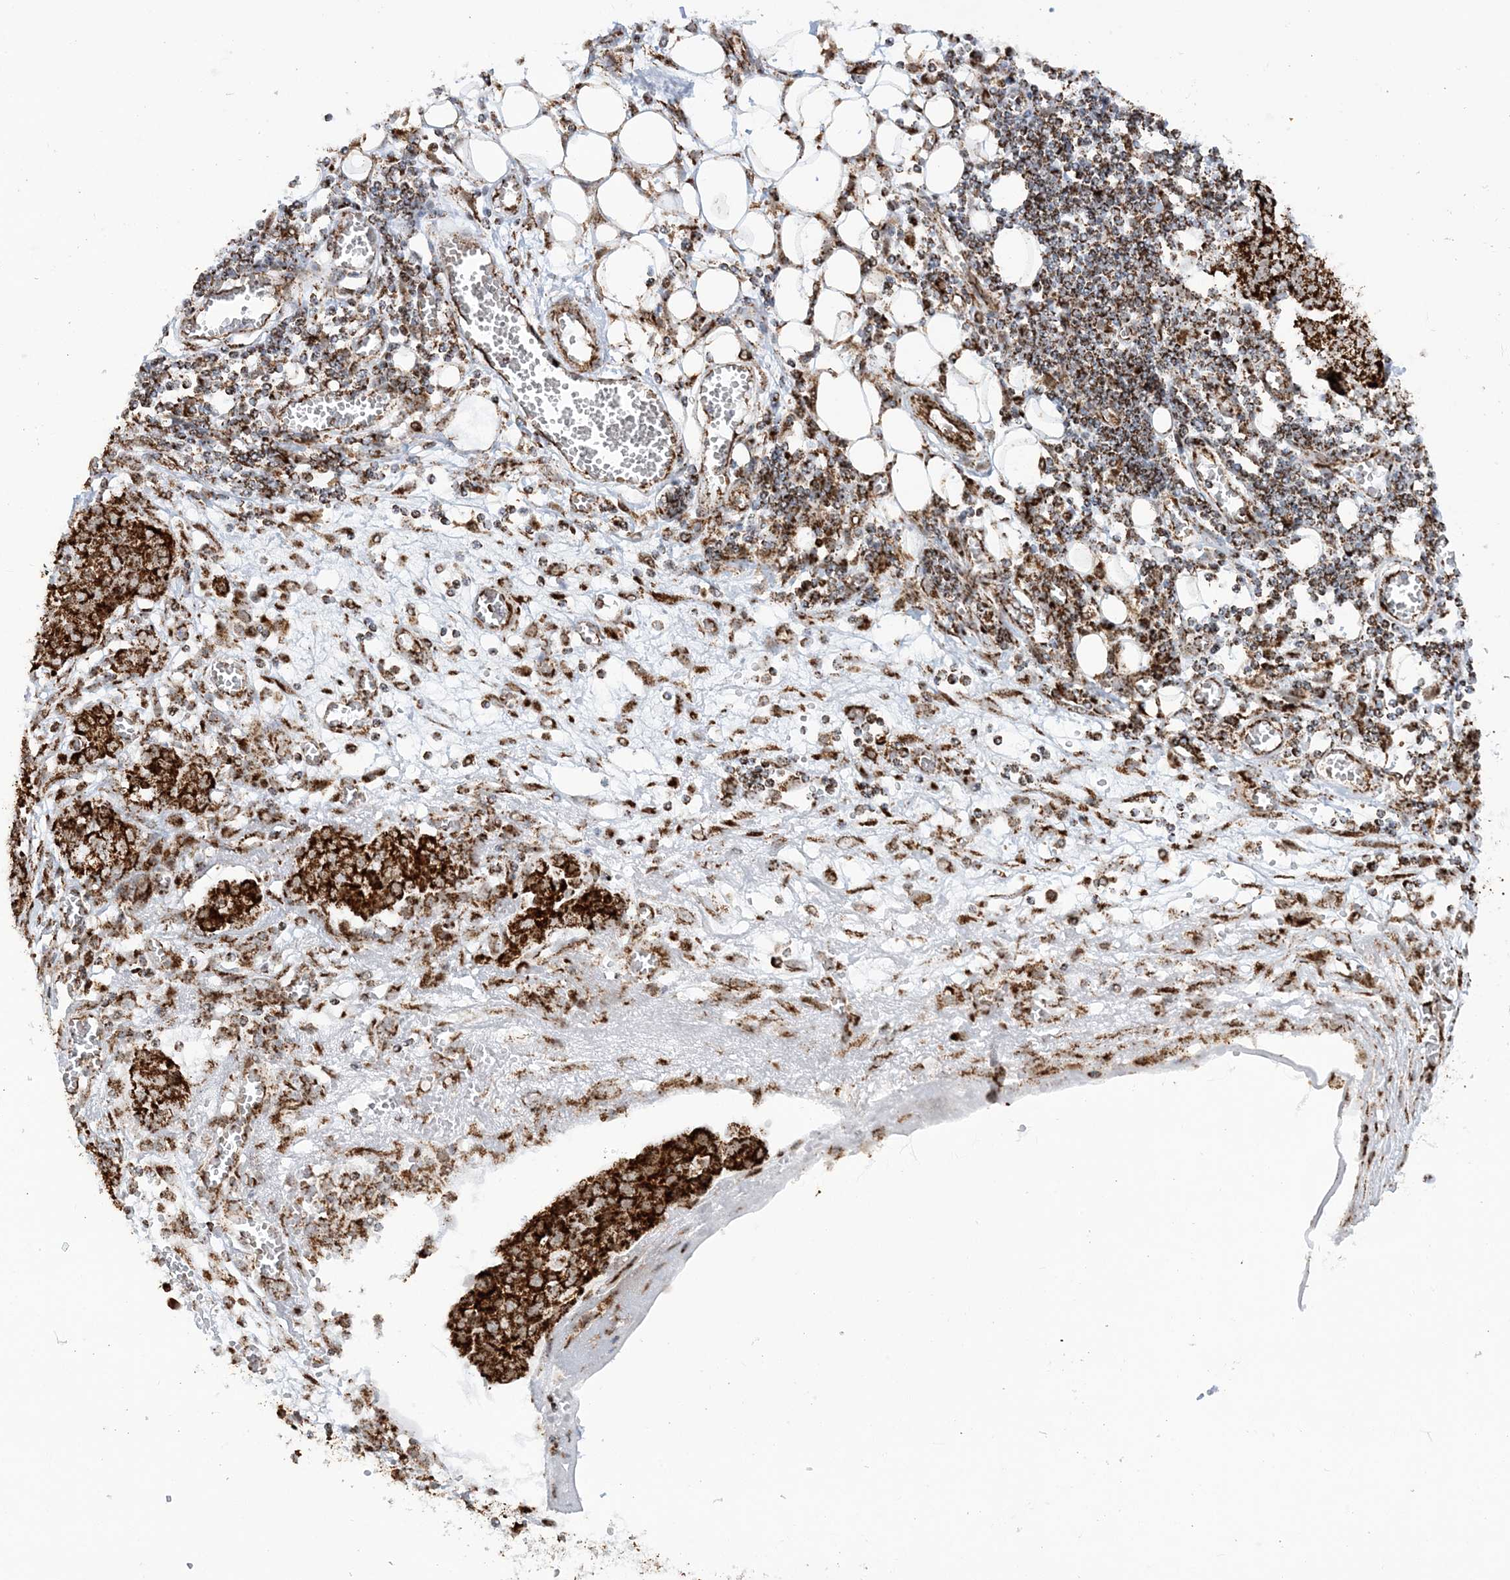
{"staining": {"intensity": "strong", "quantity": ">75%", "location": "cytoplasmic/membranous"}, "tissue": "ovarian cancer", "cell_type": "Tumor cells", "image_type": "cancer", "snomed": [{"axis": "morphology", "description": "Cystadenocarcinoma, serous, NOS"}, {"axis": "topography", "description": "Soft tissue"}, {"axis": "topography", "description": "Ovary"}], "caption": "A high amount of strong cytoplasmic/membranous positivity is seen in about >75% of tumor cells in serous cystadenocarcinoma (ovarian) tissue.", "gene": "CRY2", "patient": {"sex": "female", "age": 57}}